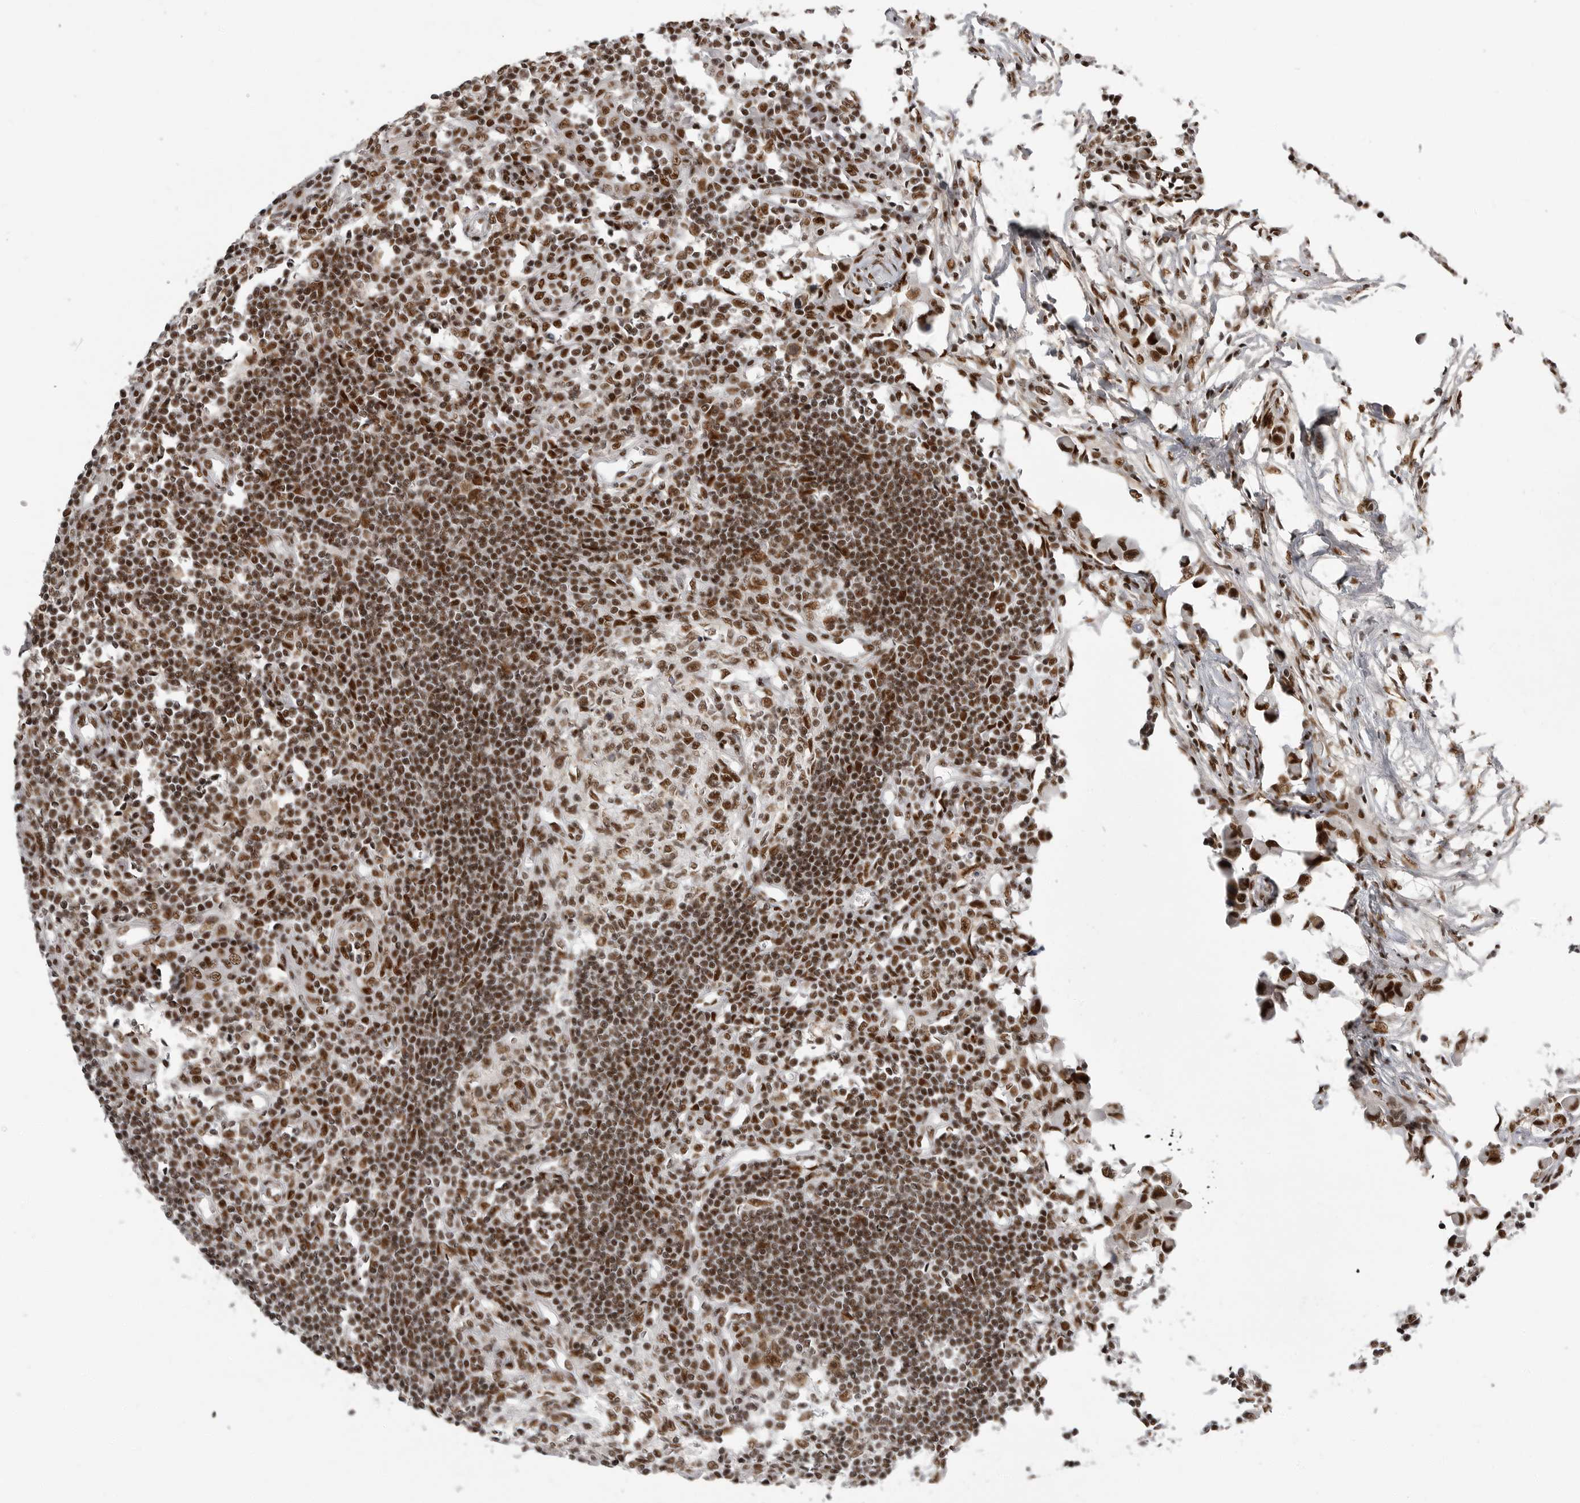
{"staining": {"intensity": "strong", "quantity": ">75%", "location": "cytoplasmic/membranous,nuclear"}, "tissue": "lymph node", "cell_type": "Germinal center cells", "image_type": "normal", "snomed": [{"axis": "morphology", "description": "Normal tissue, NOS"}, {"axis": "morphology", "description": "Malignant melanoma, Metastatic site"}, {"axis": "topography", "description": "Lymph node"}], "caption": "Normal lymph node shows strong cytoplasmic/membranous,nuclear expression in approximately >75% of germinal center cells, visualized by immunohistochemistry.", "gene": "PPP1R8", "patient": {"sex": "male", "age": 41}}